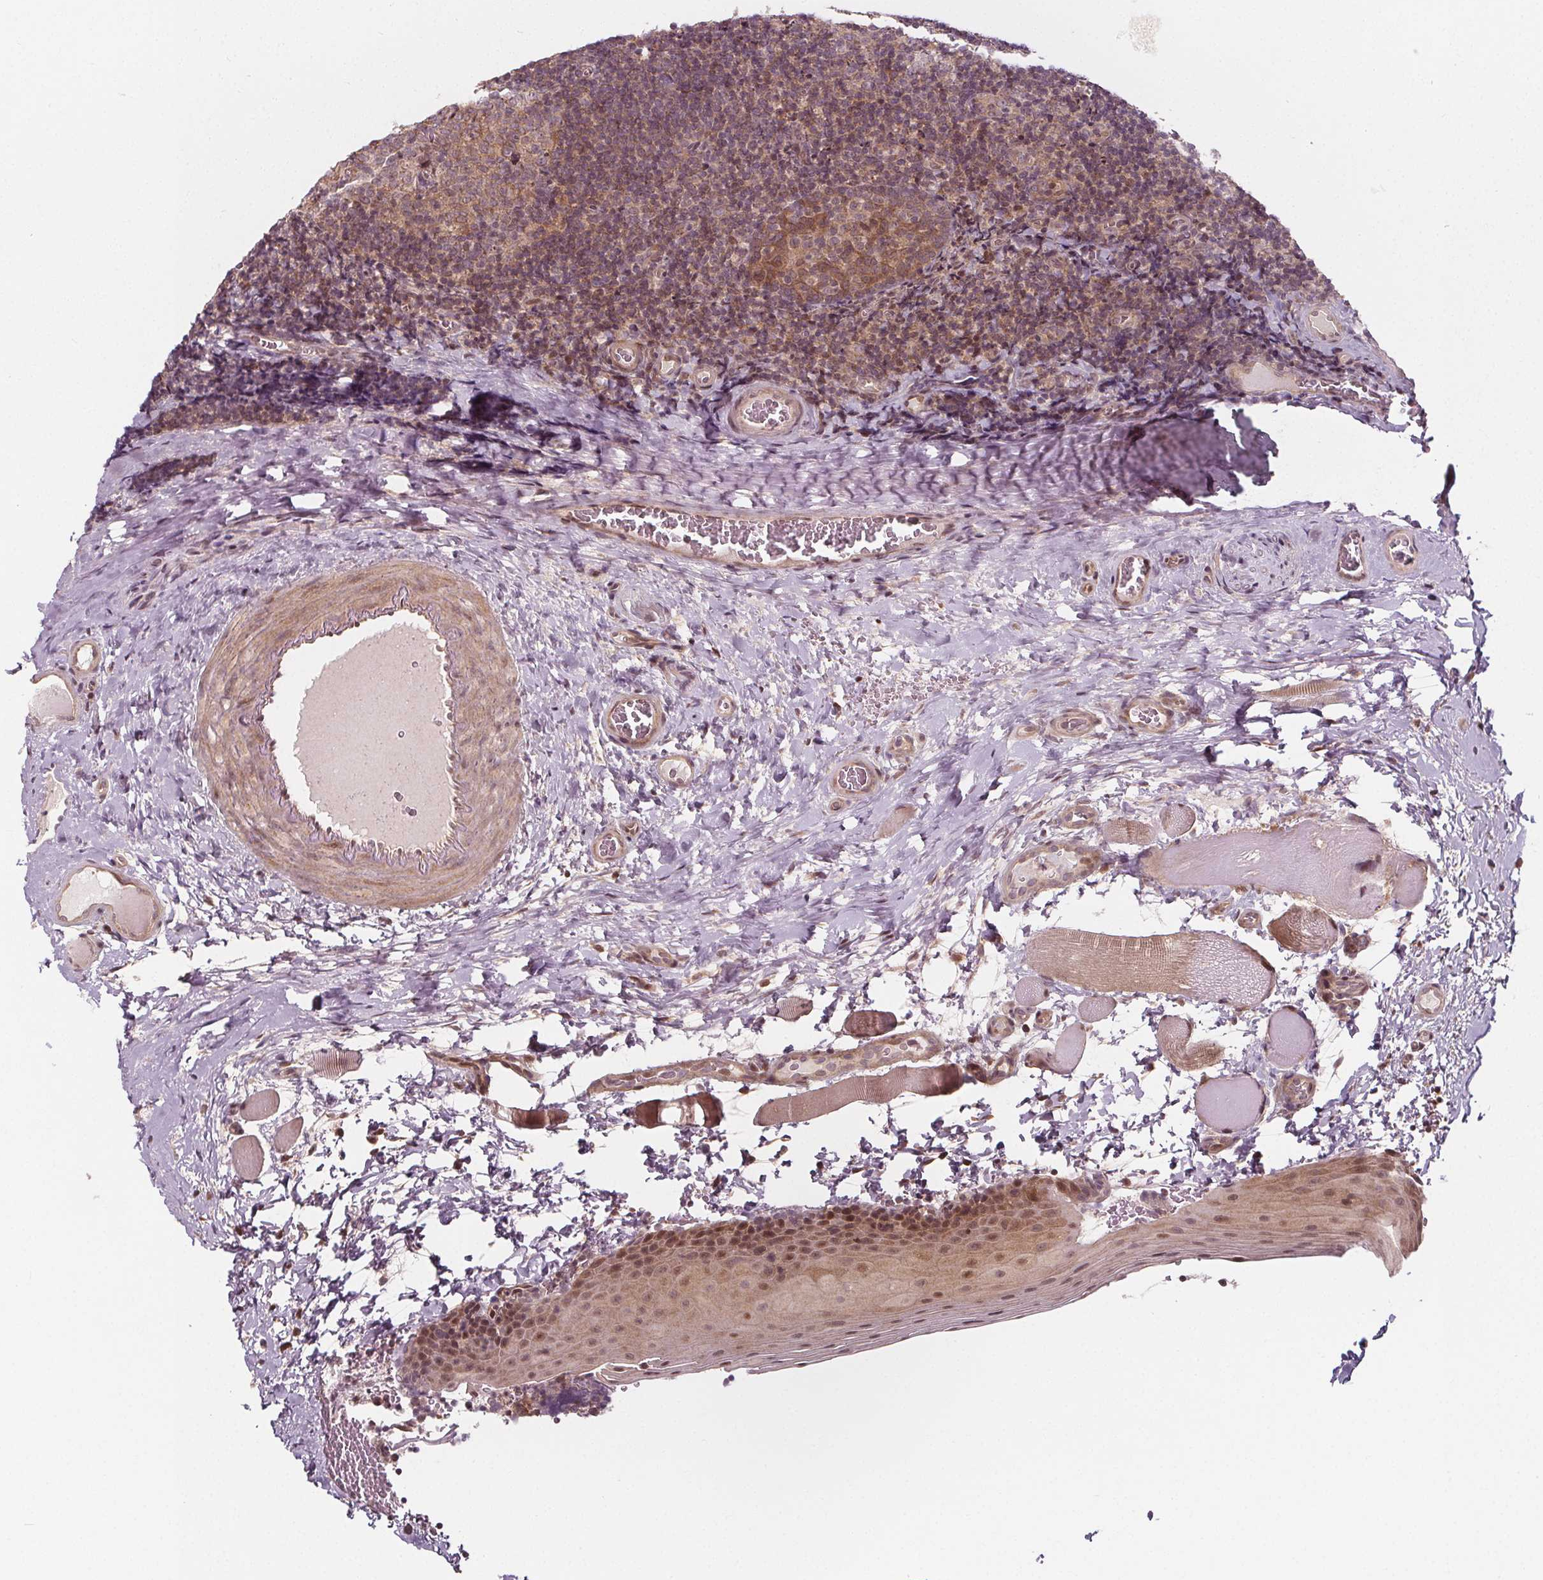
{"staining": {"intensity": "weak", "quantity": ">75%", "location": "cytoplasmic/membranous,nuclear"}, "tissue": "tonsil", "cell_type": "Germinal center cells", "image_type": "normal", "snomed": [{"axis": "morphology", "description": "Normal tissue, NOS"}, {"axis": "morphology", "description": "Inflammation, NOS"}, {"axis": "topography", "description": "Tonsil"}], "caption": "Immunohistochemistry (IHC) staining of normal tonsil, which displays low levels of weak cytoplasmic/membranous,nuclear positivity in about >75% of germinal center cells indicating weak cytoplasmic/membranous,nuclear protein staining. The staining was performed using DAB (3,3'-diaminobenzidine) (brown) for protein detection and nuclei were counterstained in hematoxylin (blue).", "gene": "AKT1S1", "patient": {"sex": "female", "age": 31}}